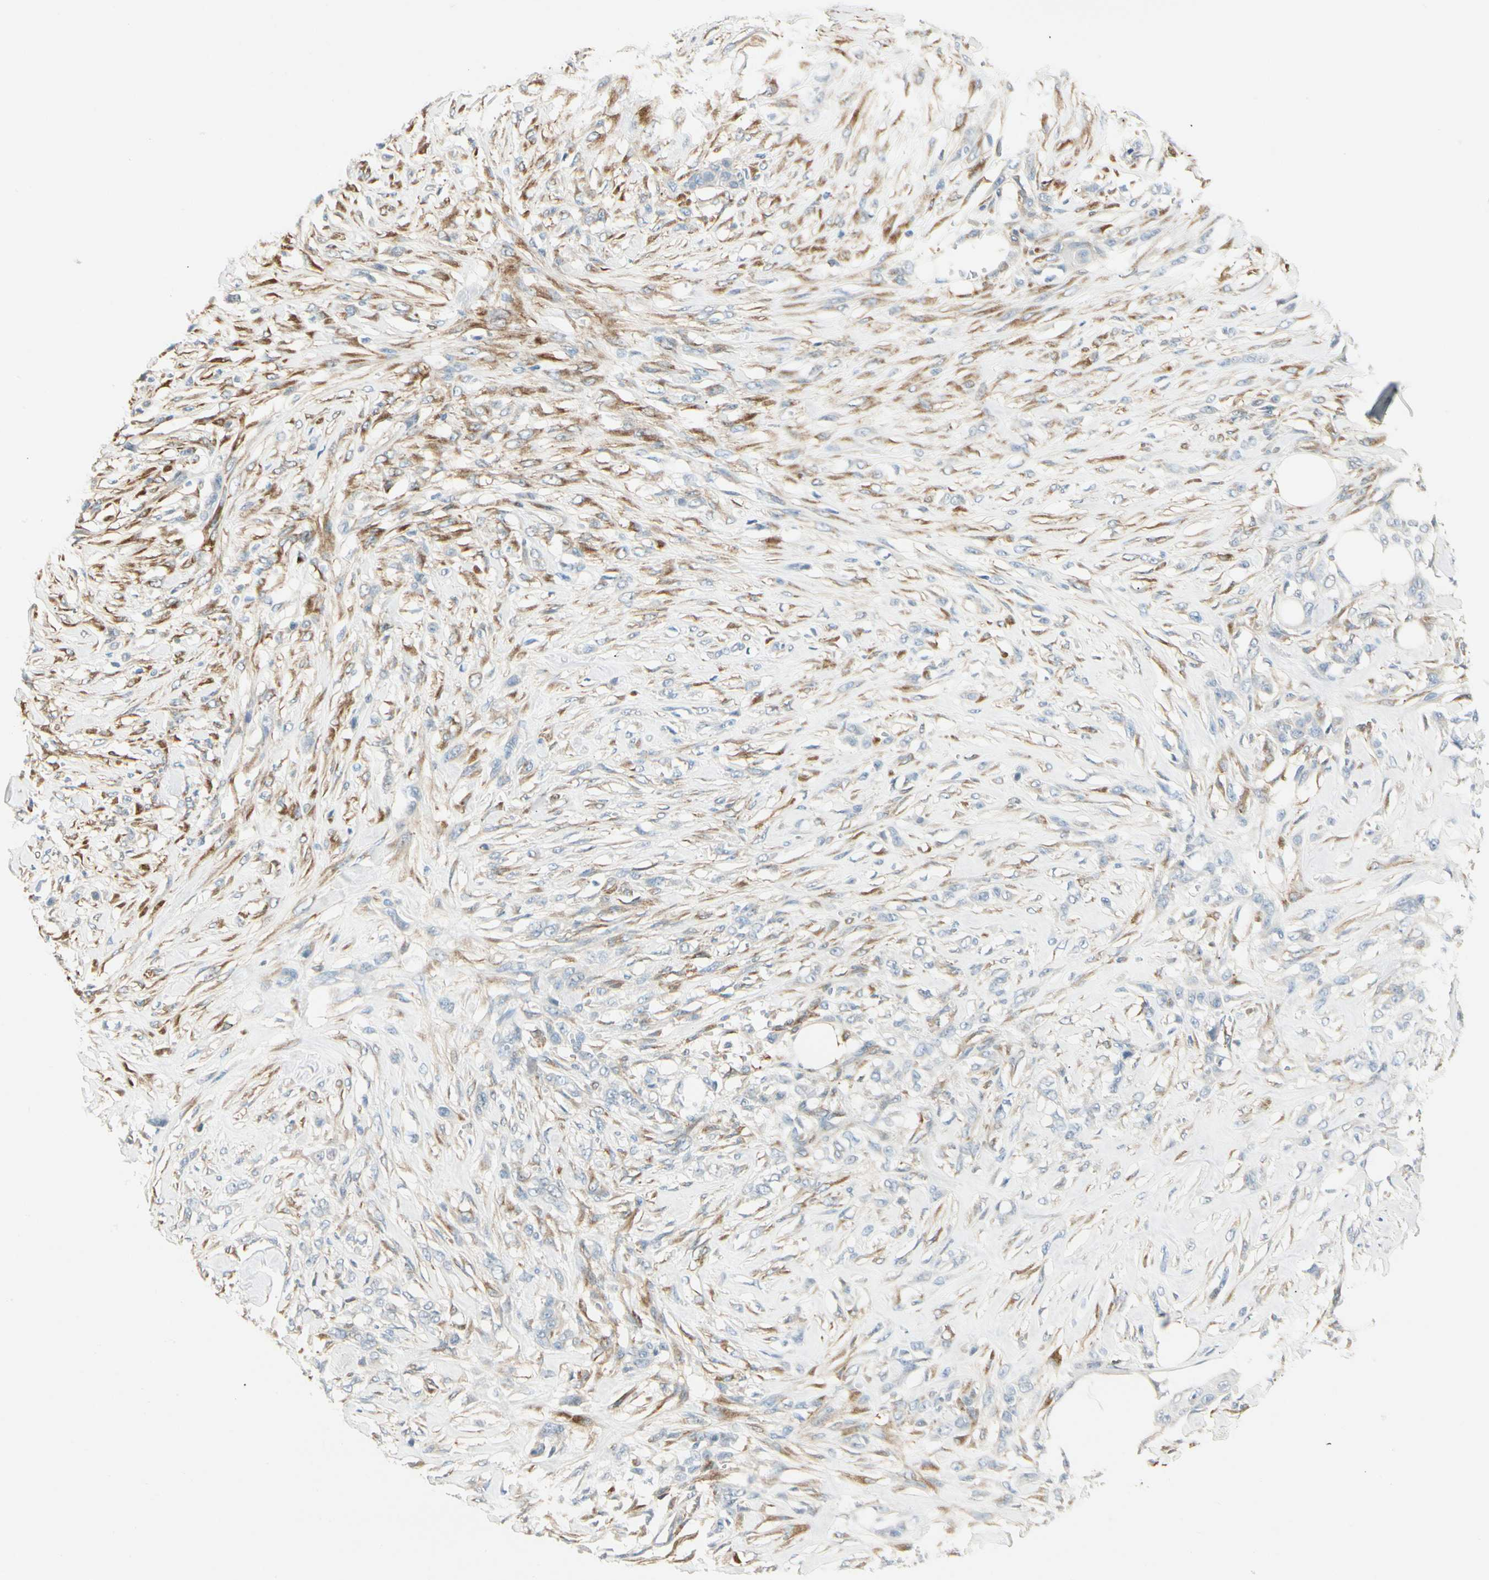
{"staining": {"intensity": "negative", "quantity": "none", "location": "none"}, "tissue": "skin cancer", "cell_type": "Tumor cells", "image_type": "cancer", "snomed": [{"axis": "morphology", "description": "Squamous cell carcinoma, NOS"}, {"axis": "topography", "description": "Skin"}], "caption": "Histopathology image shows no significant protein staining in tumor cells of skin cancer (squamous cell carcinoma).", "gene": "AMPH", "patient": {"sex": "female", "age": 59}}